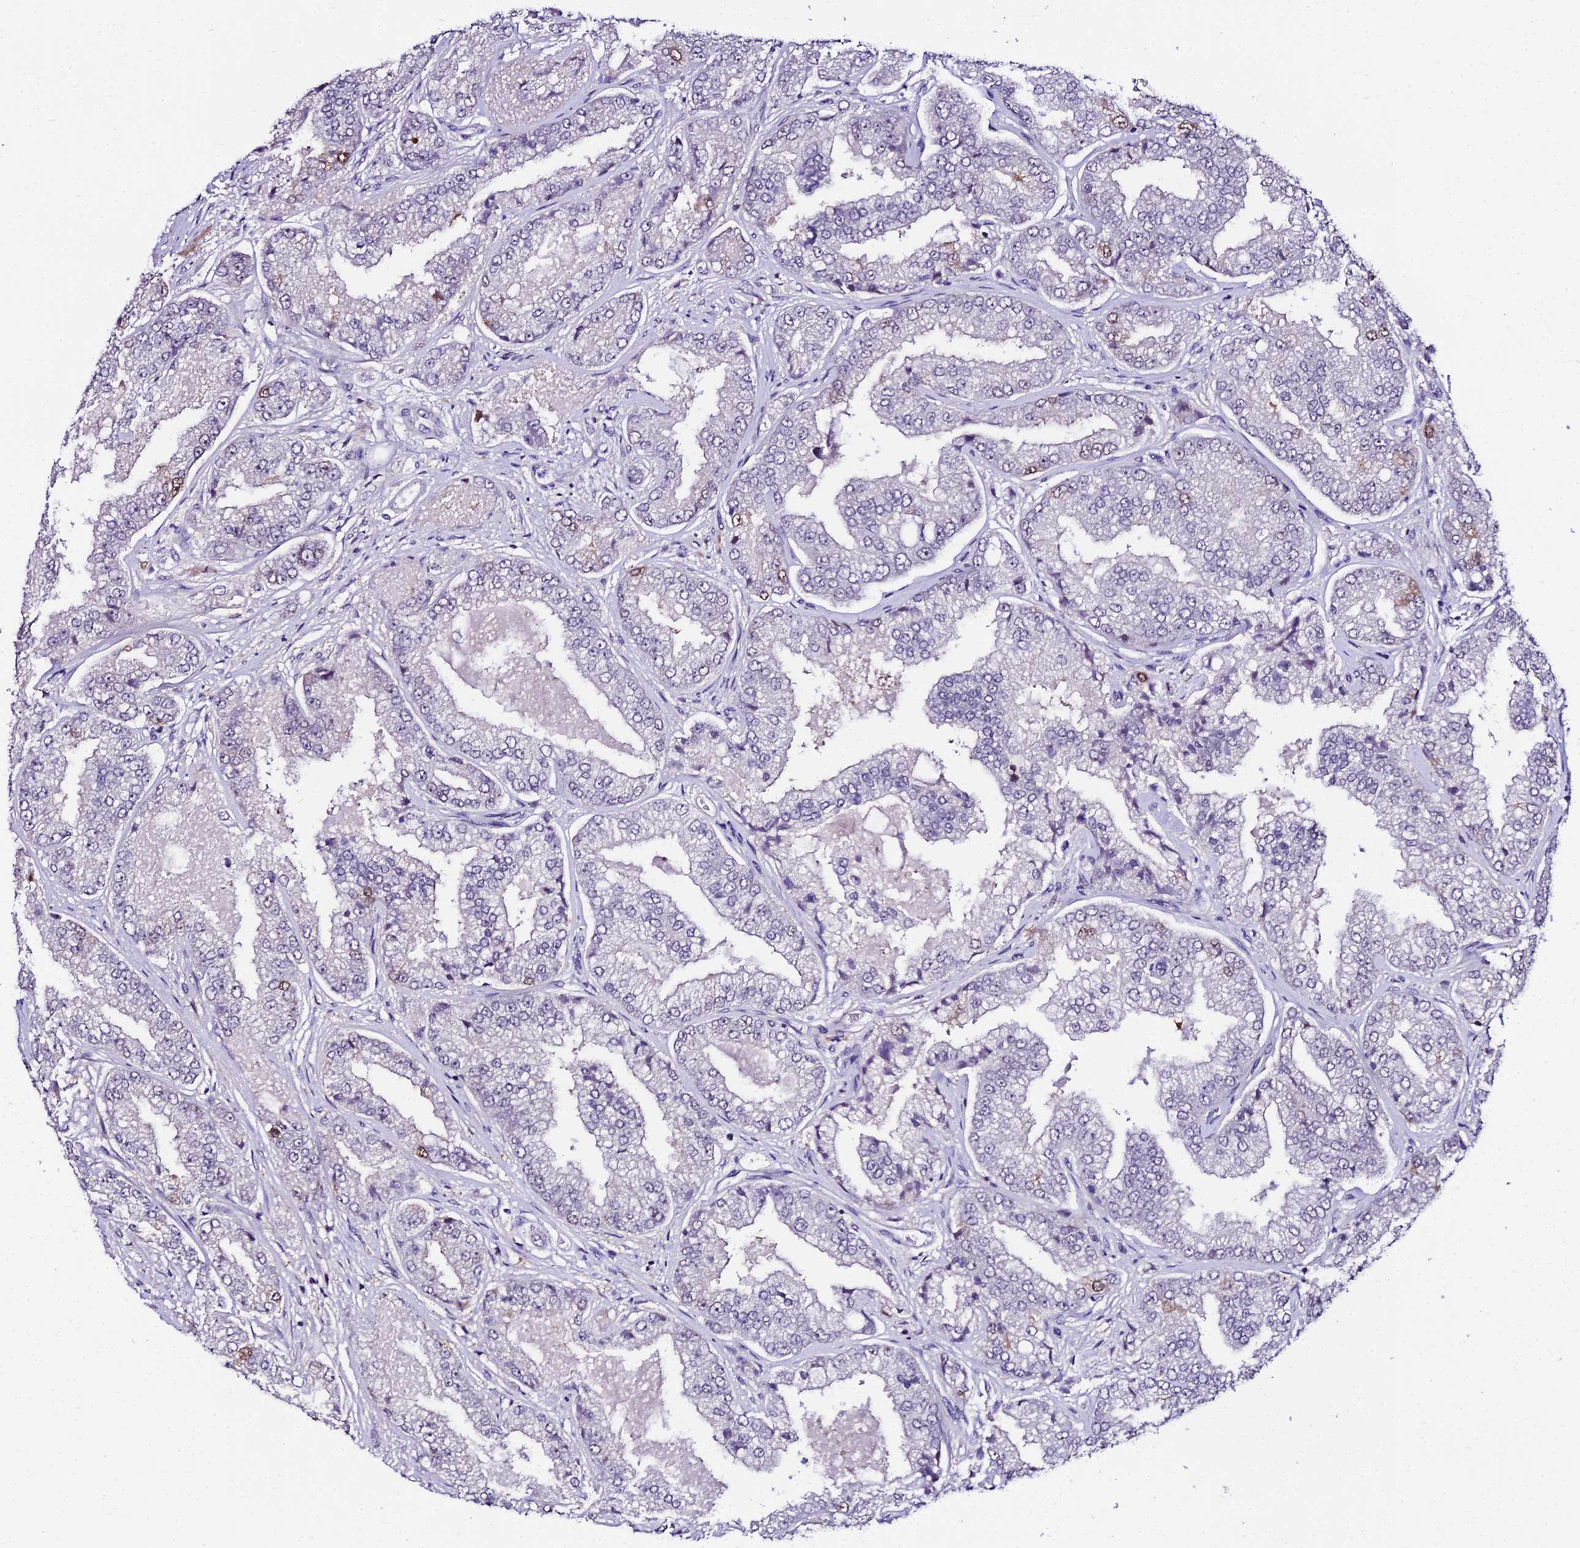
{"staining": {"intensity": "negative", "quantity": "none", "location": "none"}, "tissue": "prostate cancer", "cell_type": "Tumor cells", "image_type": "cancer", "snomed": [{"axis": "morphology", "description": "Adenocarcinoma, High grade"}, {"axis": "topography", "description": "Prostate"}], "caption": "Immunohistochemistry histopathology image of human prostate high-grade adenocarcinoma stained for a protein (brown), which exhibits no positivity in tumor cells.", "gene": "TRIML2", "patient": {"sex": "male", "age": 71}}